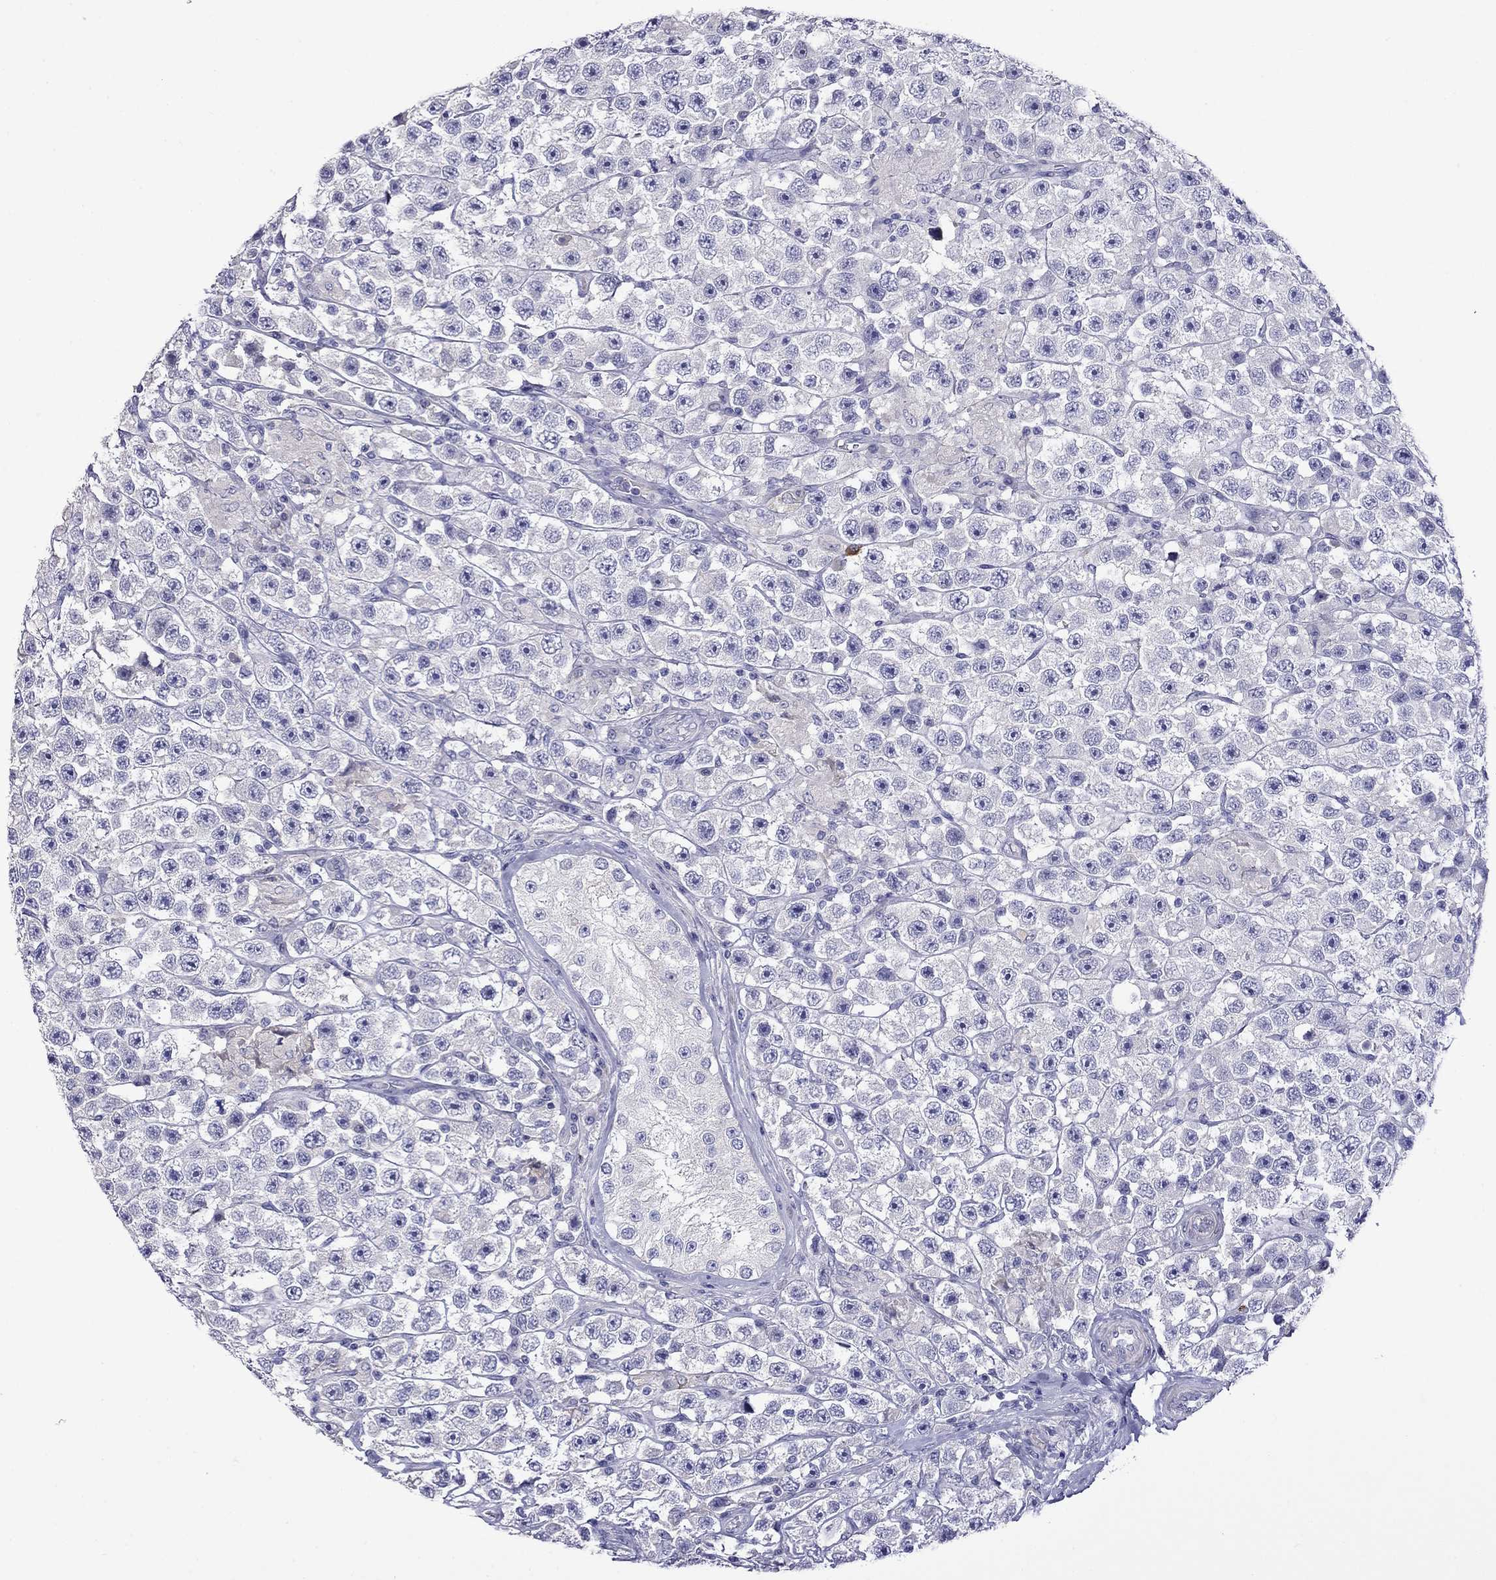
{"staining": {"intensity": "negative", "quantity": "none", "location": "none"}, "tissue": "testis cancer", "cell_type": "Tumor cells", "image_type": "cancer", "snomed": [{"axis": "morphology", "description": "Seminoma, NOS"}, {"axis": "topography", "description": "Testis"}], "caption": "There is no significant positivity in tumor cells of testis cancer (seminoma). Brightfield microscopy of immunohistochemistry (IHC) stained with DAB (brown) and hematoxylin (blue), captured at high magnification.", "gene": "STAR", "patient": {"sex": "male", "age": 45}}